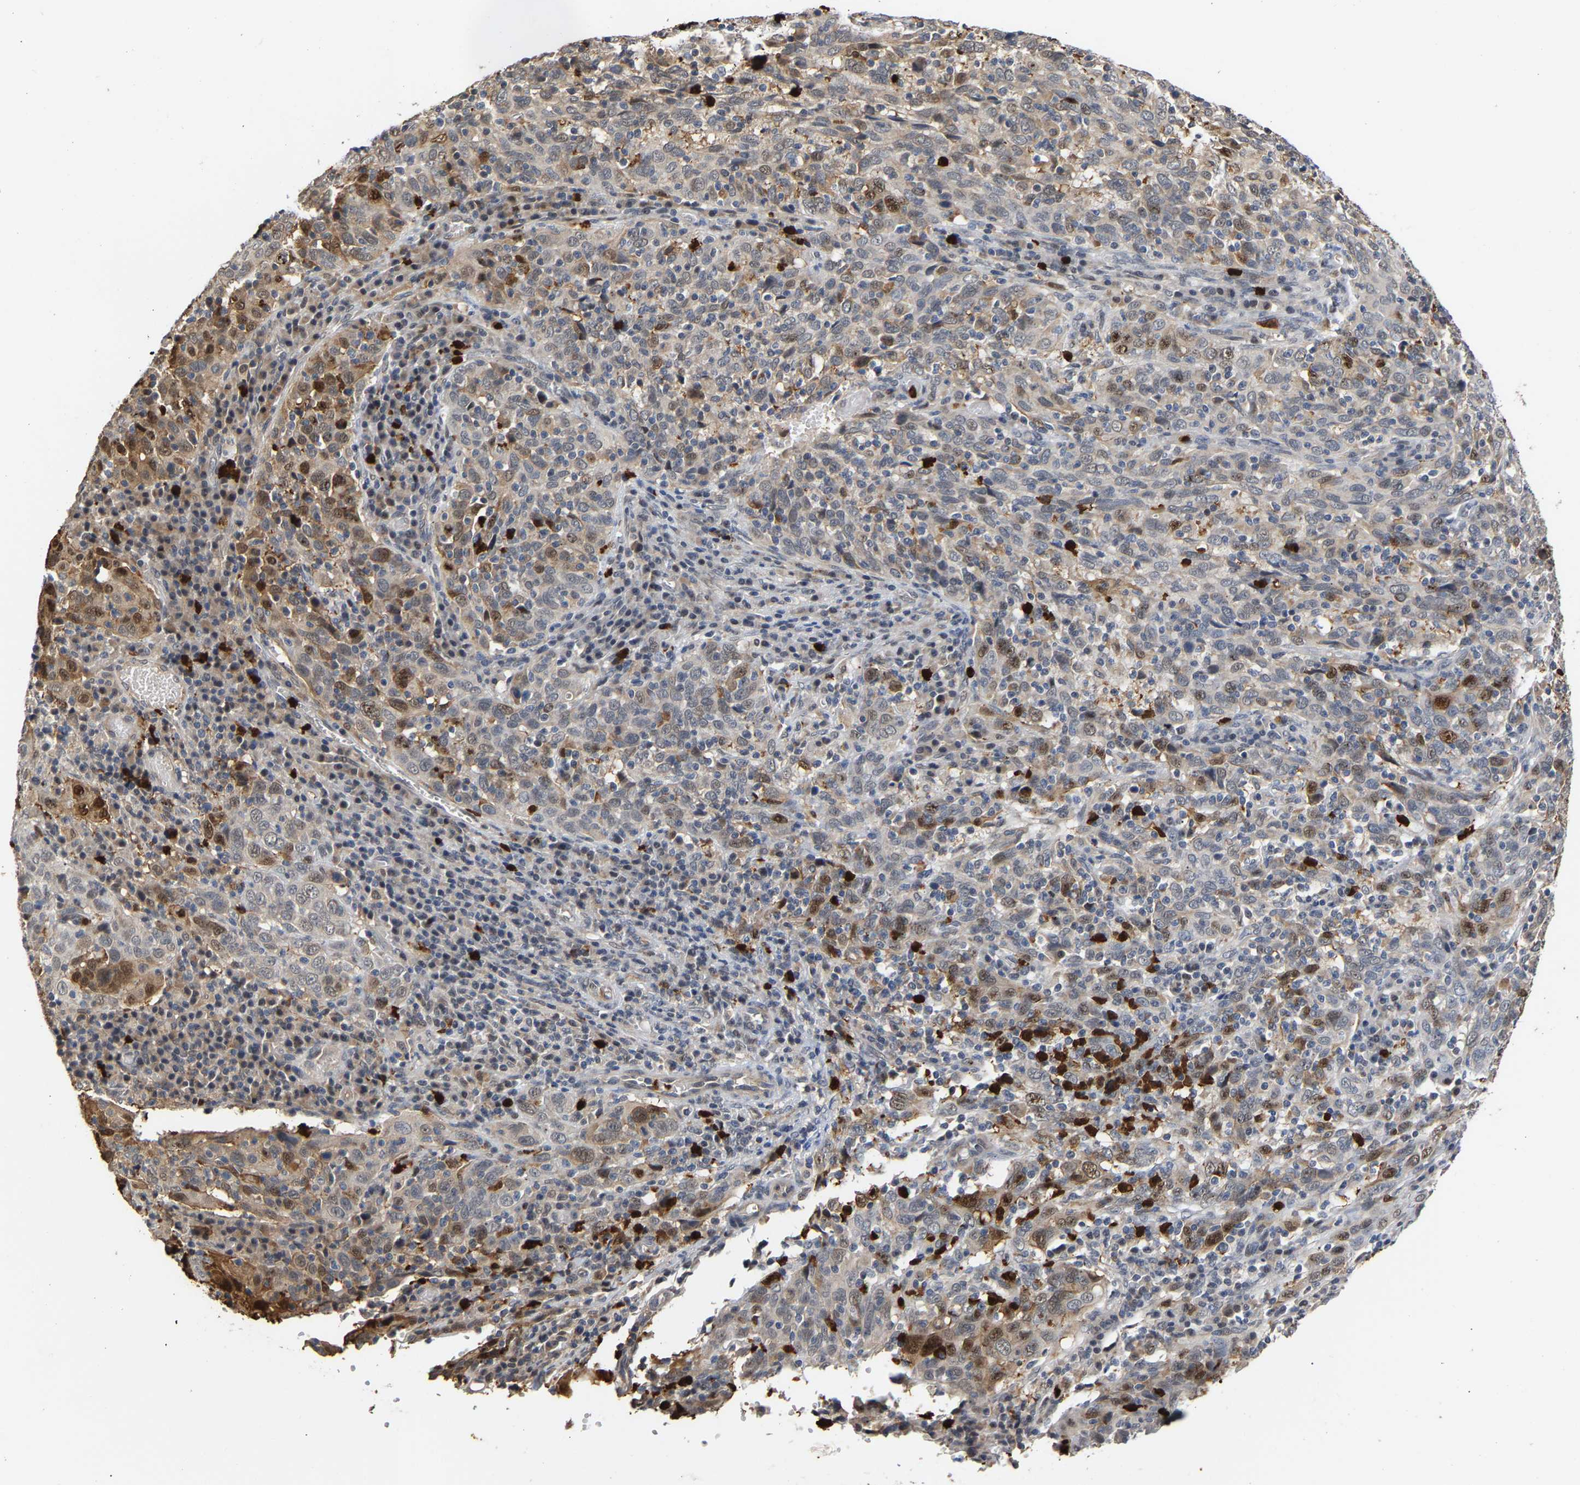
{"staining": {"intensity": "moderate", "quantity": "<25%", "location": "cytoplasmic/membranous,nuclear"}, "tissue": "cervical cancer", "cell_type": "Tumor cells", "image_type": "cancer", "snomed": [{"axis": "morphology", "description": "Squamous cell carcinoma, NOS"}, {"axis": "topography", "description": "Cervix"}], "caption": "A histopathology image of human cervical cancer (squamous cell carcinoma) stained for a protein displays moderate cytoplasmic/membranous and nuclear brown staining in tumor cells. The staining was performed using DAB, with brown indicating positive protein expression. Nuclei are stained blue with hematoxylin.", "gene": "TDRD7", "patient": {"sex": "female", "age": 46}}